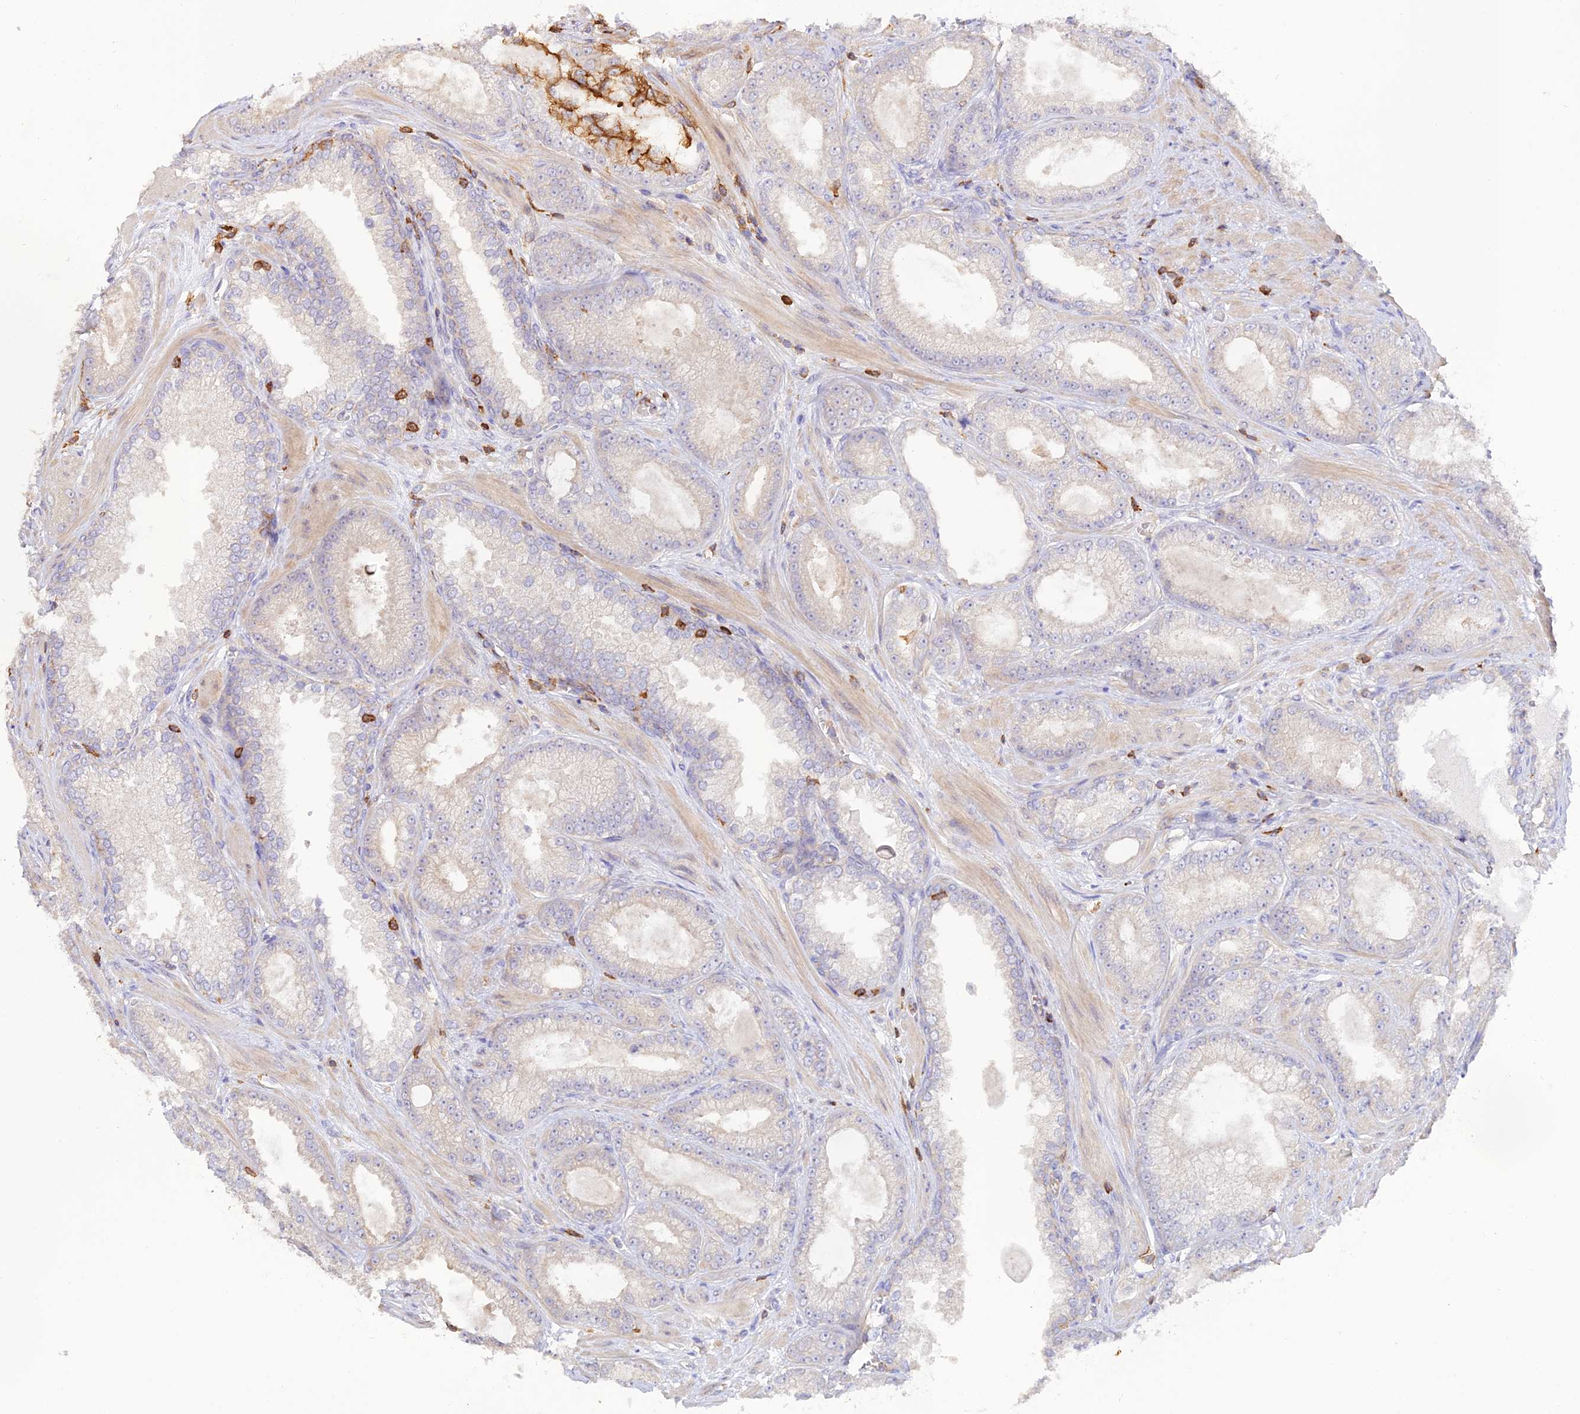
{"staining": {"intensity": "weak", "quantity": "<25%", "location": "cytoplasmic/membranous"}, "tissue": "prostate cancer", "cell_type": "Tumor cells", "image_type": "cancer", "snomed": [{"axis": "morphology", "description": "Adenocarcinoma, Low grade"}, {"axis": "topography", "description": "Prostate"}], "caption": "Tumor cells are negative for brown protein staining in prostate cancer (low-grade adenocarcinoma). (Brightfield microscopy of DAB (3,3'-diaminobenzidine) immunohistochemistry at high magnification).", "gene": "DENND1C", "patient": {"sex": "male", "age": 57}}